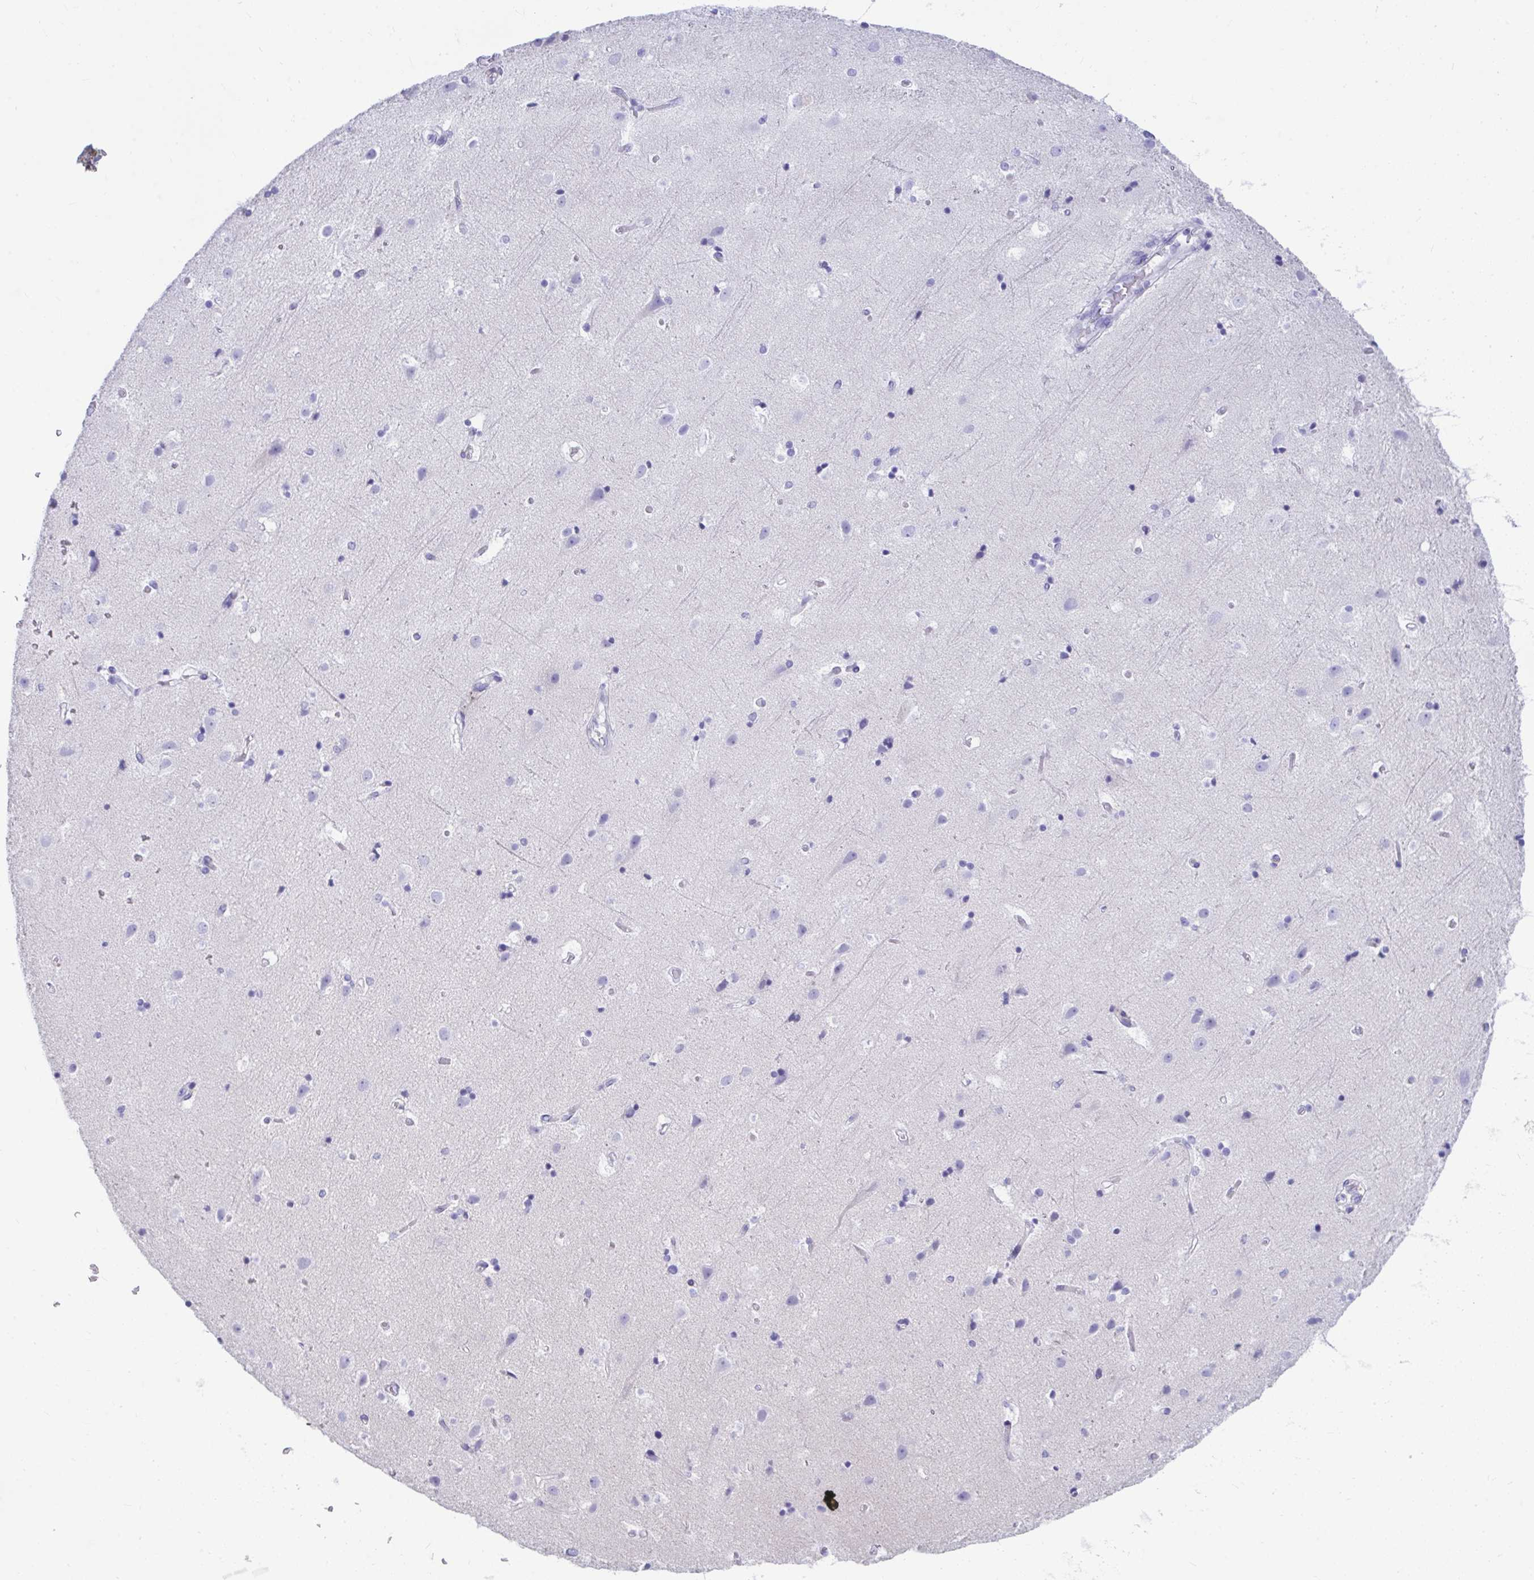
{"staining": {"intensity": "negative", "quantity": "none", "location": "none"}, "tissue": "cerebral cortex", "cell_type": "Endothelial cells", "image_type": "normal", "snomed": [{"axis": "morphology", "description": "Normal tissue, NOS"}, {"axis": "topography", "description": "Cerebral cortex"}], "caption": "IHC of normal cerebral cortex displays no expression in endothelial cells. (DAB immunohistochemistry (IHC) visualized using brightfield microscopy, high magnification).", "gene": "SHISA8", "patient": {"sex": "female", "age": 52}}